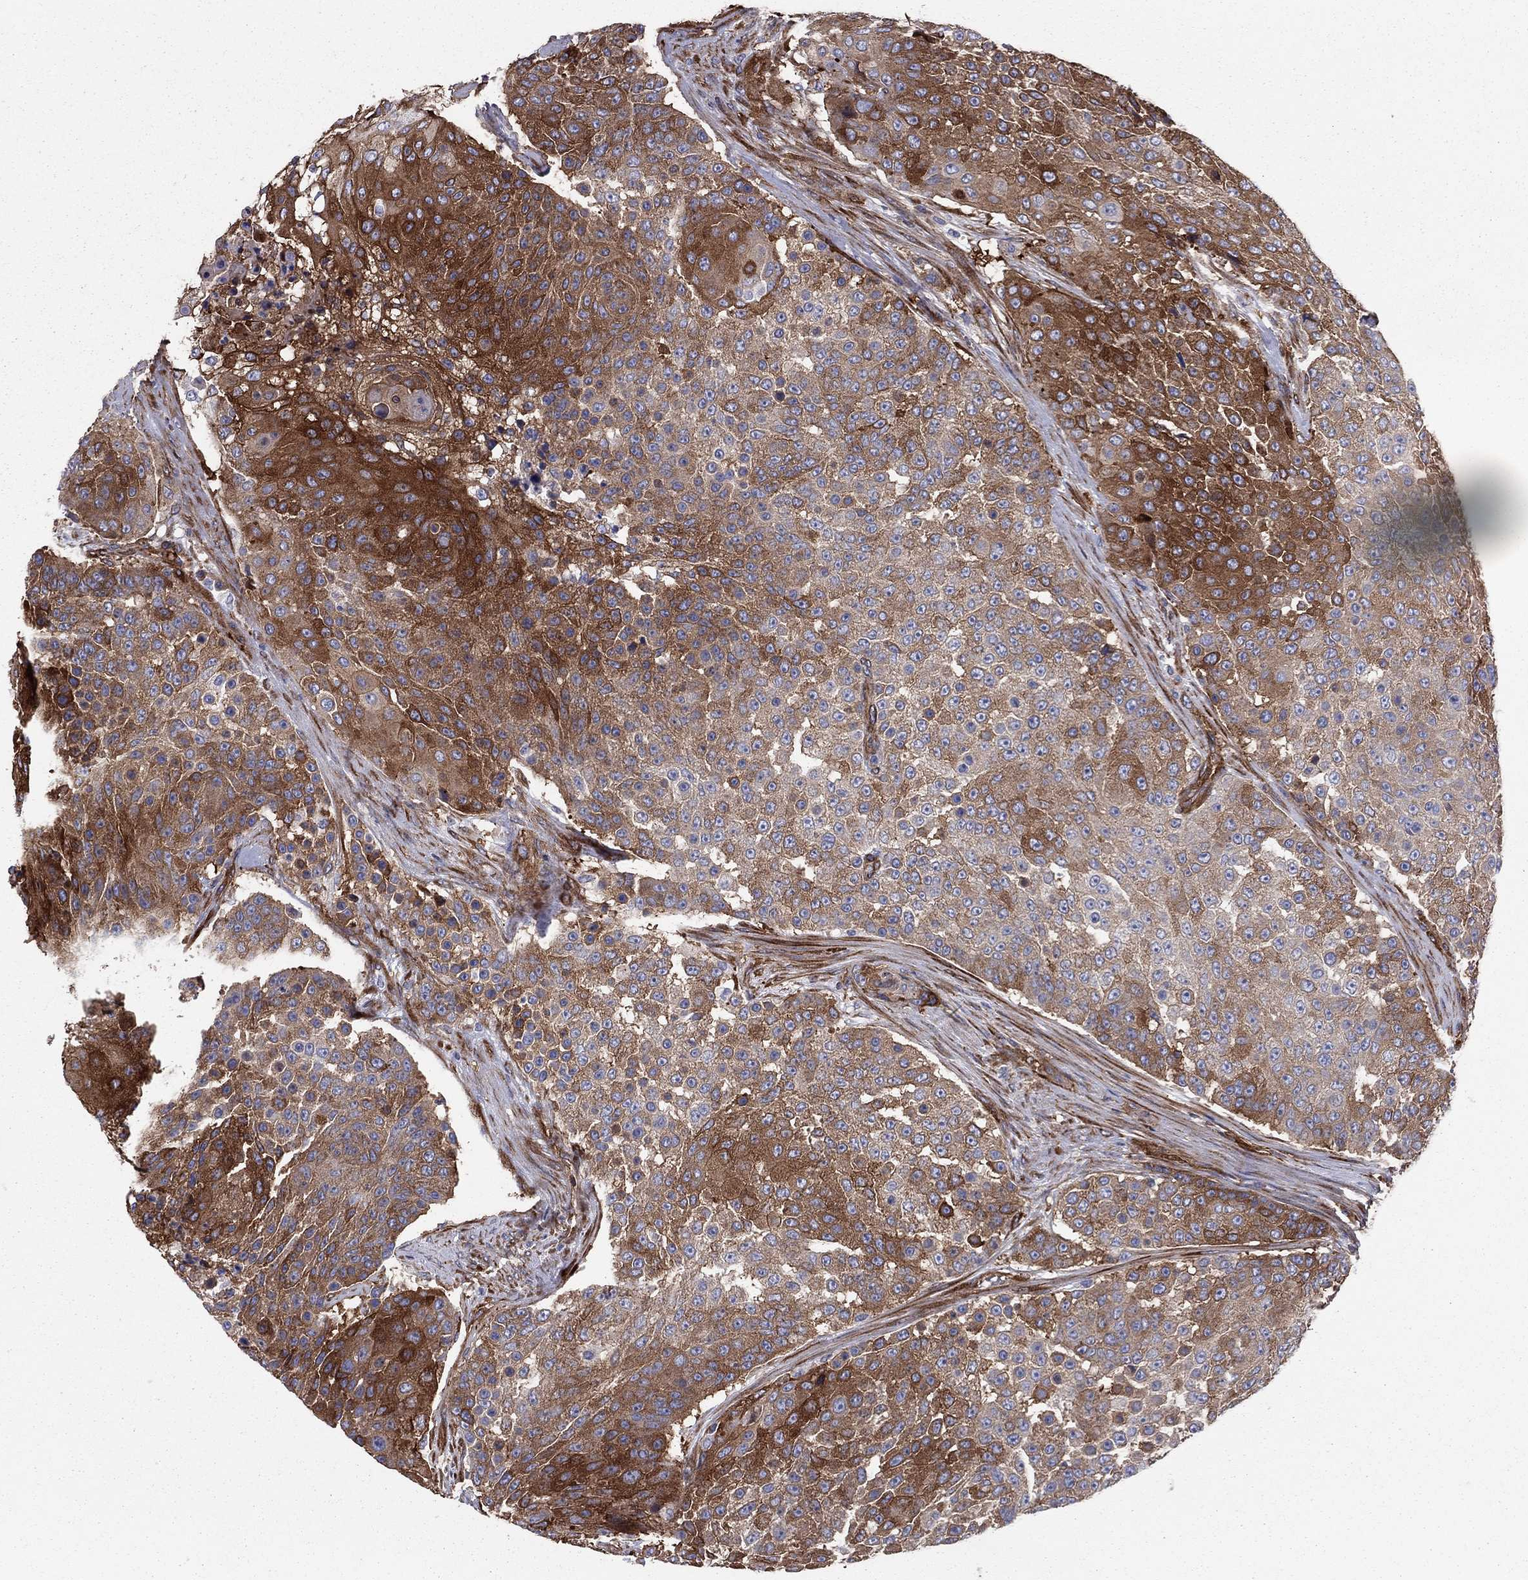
{"staining": {"intensity": "strong", "quantity": "25%-75%", "location": "cytoplasmic/membranous"}, "tissue": "urothelial cancer", "cell_type": "Tumor cells", "image_type": "cancer", "snomed": [{"axis": "morphology", "description": "Urothelial carcinoma, High grade"}, {"axis": "topography", "description": "Urinary bladder"}], "caption": "A histopathology image of urothelial carcinoma (high-grade) stained for a protein demonstrates strong cytoplasmic/membranous brown staining in tumor cells.", "gene": "EHBP1L1", "patient": {"sex": "female", "age": 63}}